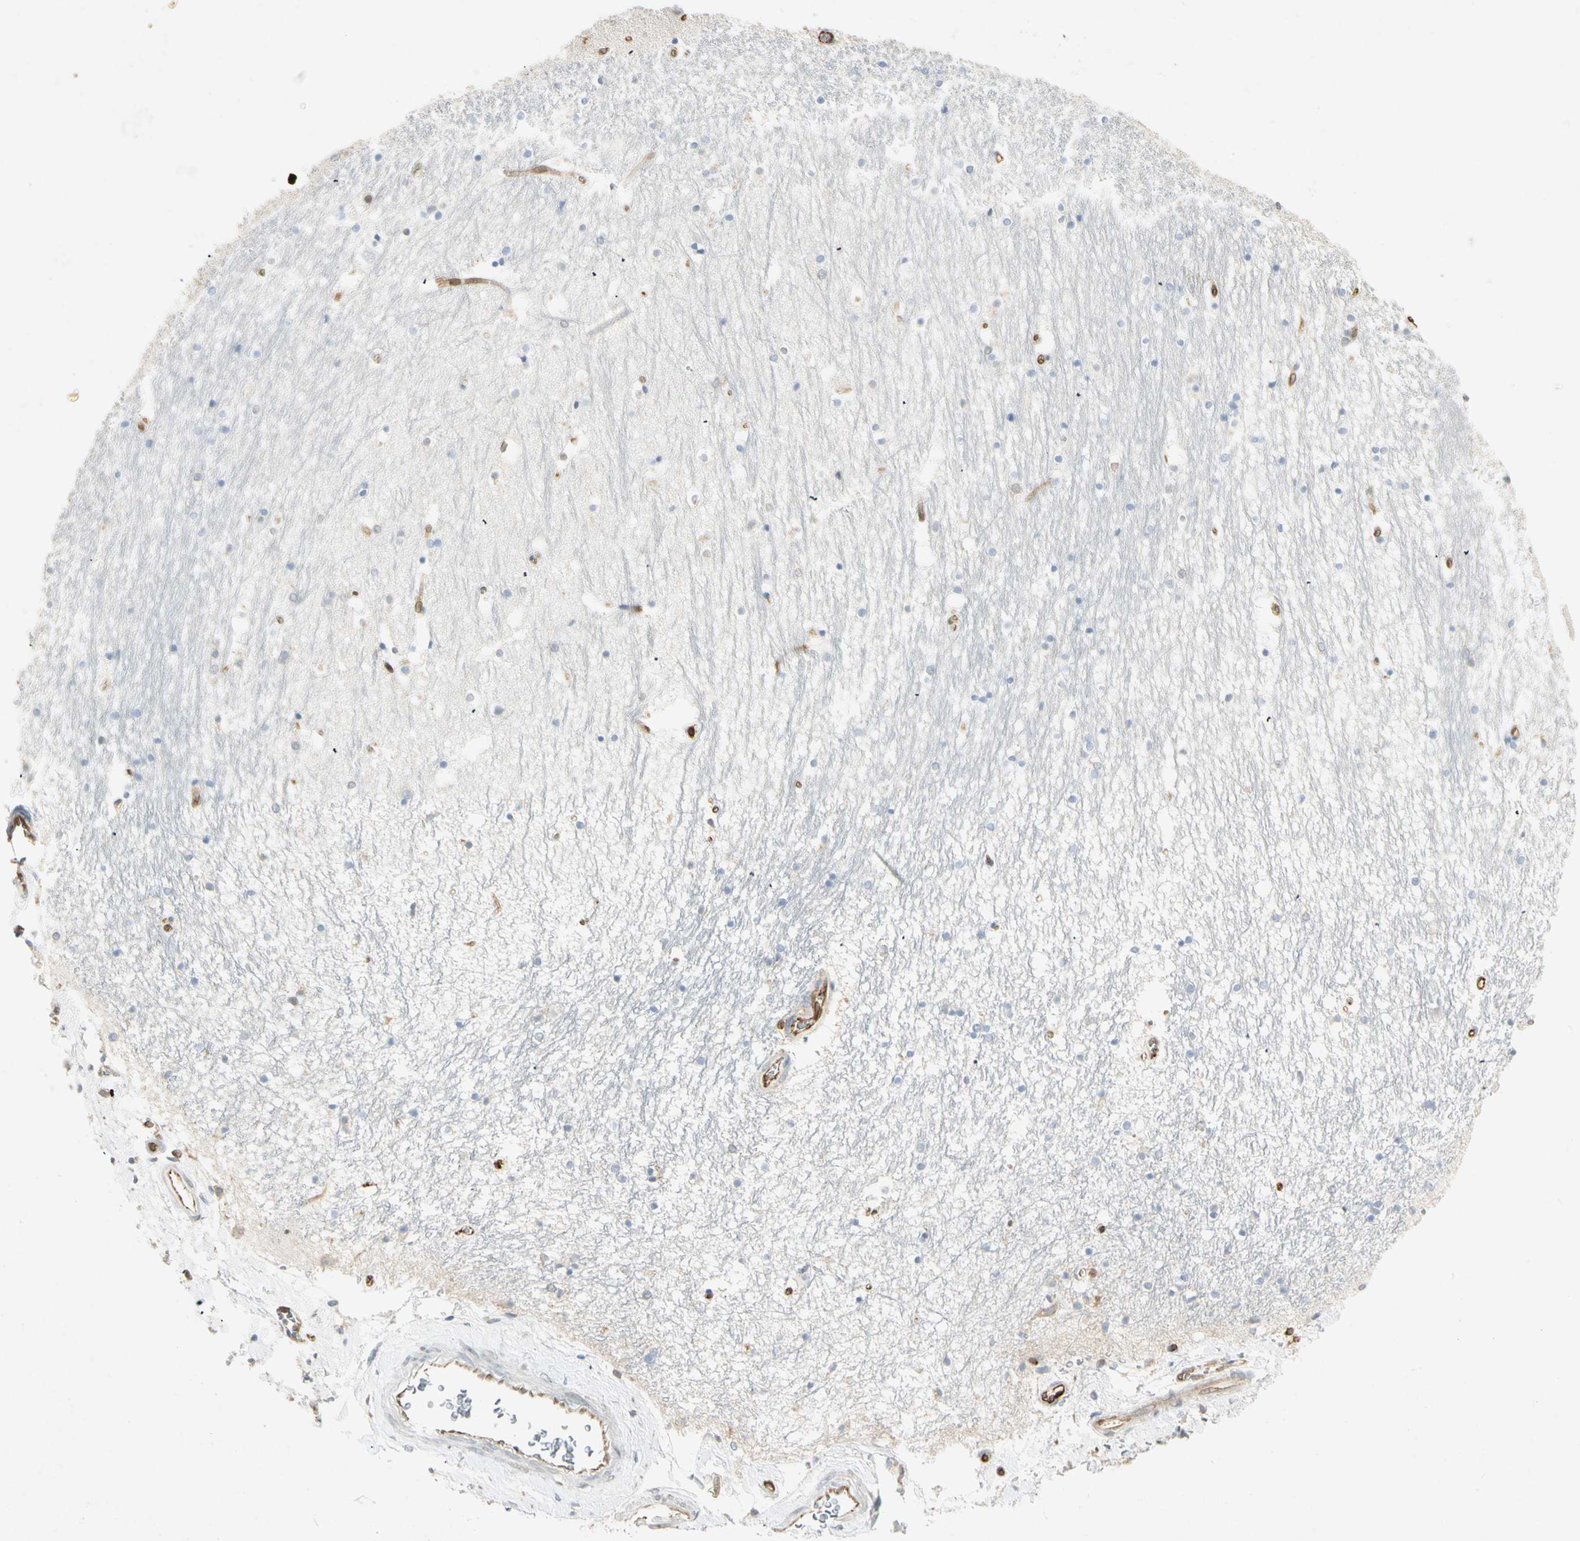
{"staining": {"intensity": "strong", "quantity": "<25%", "location": "cytoplasmic/membranous"}, "tissue": "hippocampus", "cell_type": "Glial cells", "image_type": "normal", "snomed": [{"axis": "morphology", "description": "Normal tissue, NOS"}, {"axis": "topography", "description": "Hippocampus"}], "caption": "The micrograph exhibits immunohistochemical staining of benign hippocampus. There is strong cytoplasmic/membranous staining is present in approximately <25% of glial cells.", "gene": "TAPBP", "patient": {"sex": "male", "age": 45}}